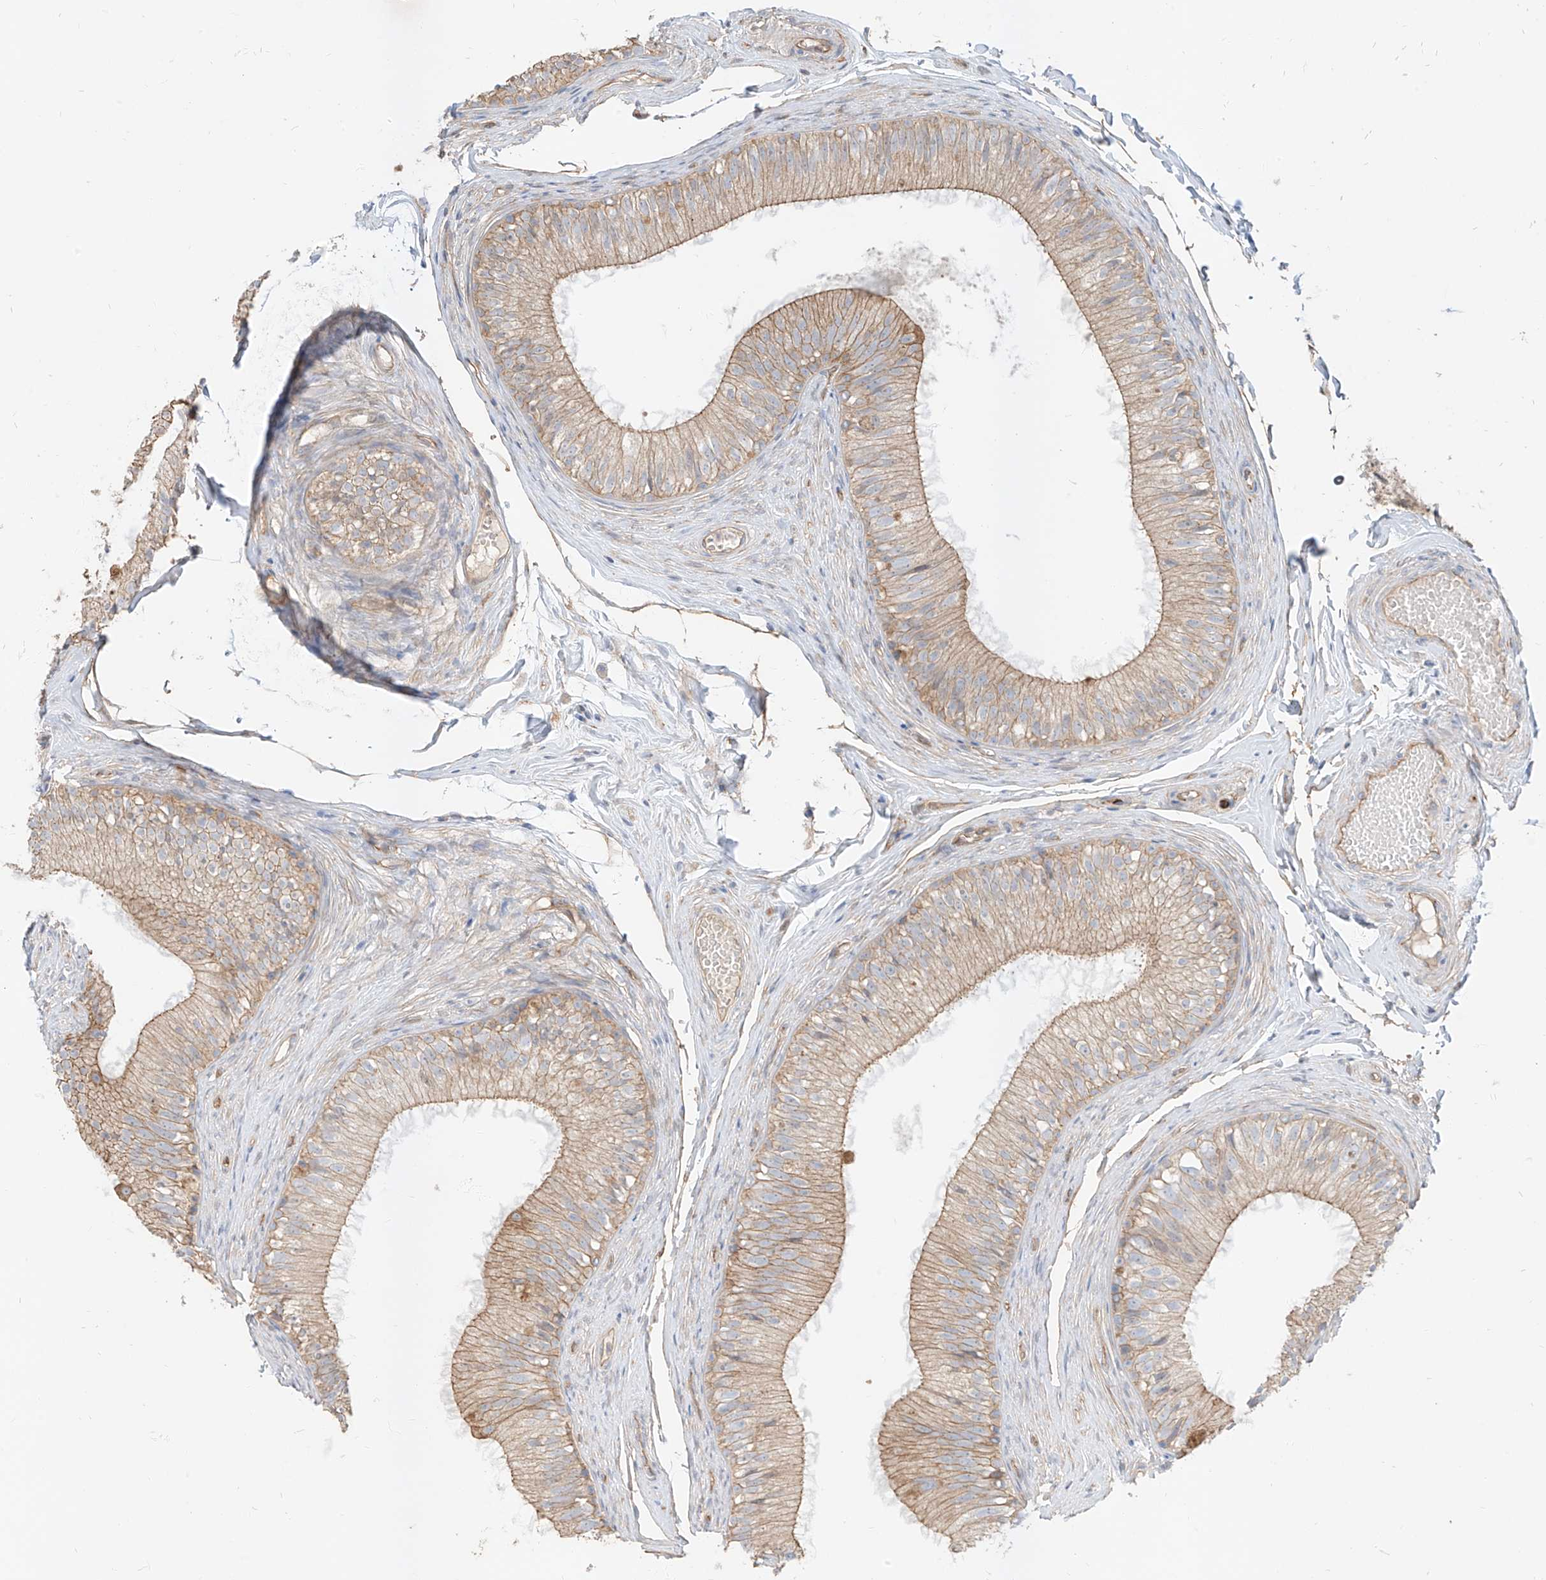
{"staining": {"intensity": "moderate", "quantity": "25%-75%", "location": "cytoplasmic/membranous"}, "tissue": "epididymis", "cell_type": "Glandular cells", "image_type": "normal", "snomed": [{"axis": "morphology", "description": "Normal tissue, NOS"}, {"axis": "morphology", "description": "Seminoma in situ"}, {"axis": "topography", "description": "Testis"}, {"axis": "topography", "description": "Epididymis"}], "caption": "Immunohistochemical staining of unremarkable human epididymis exhibits moderate cytoplasmic/membranous protein positivity in approximately 25%-75% of glandular cells.", "gene": "EPHX4", "patient": {"sex": "male", "age": 28}}